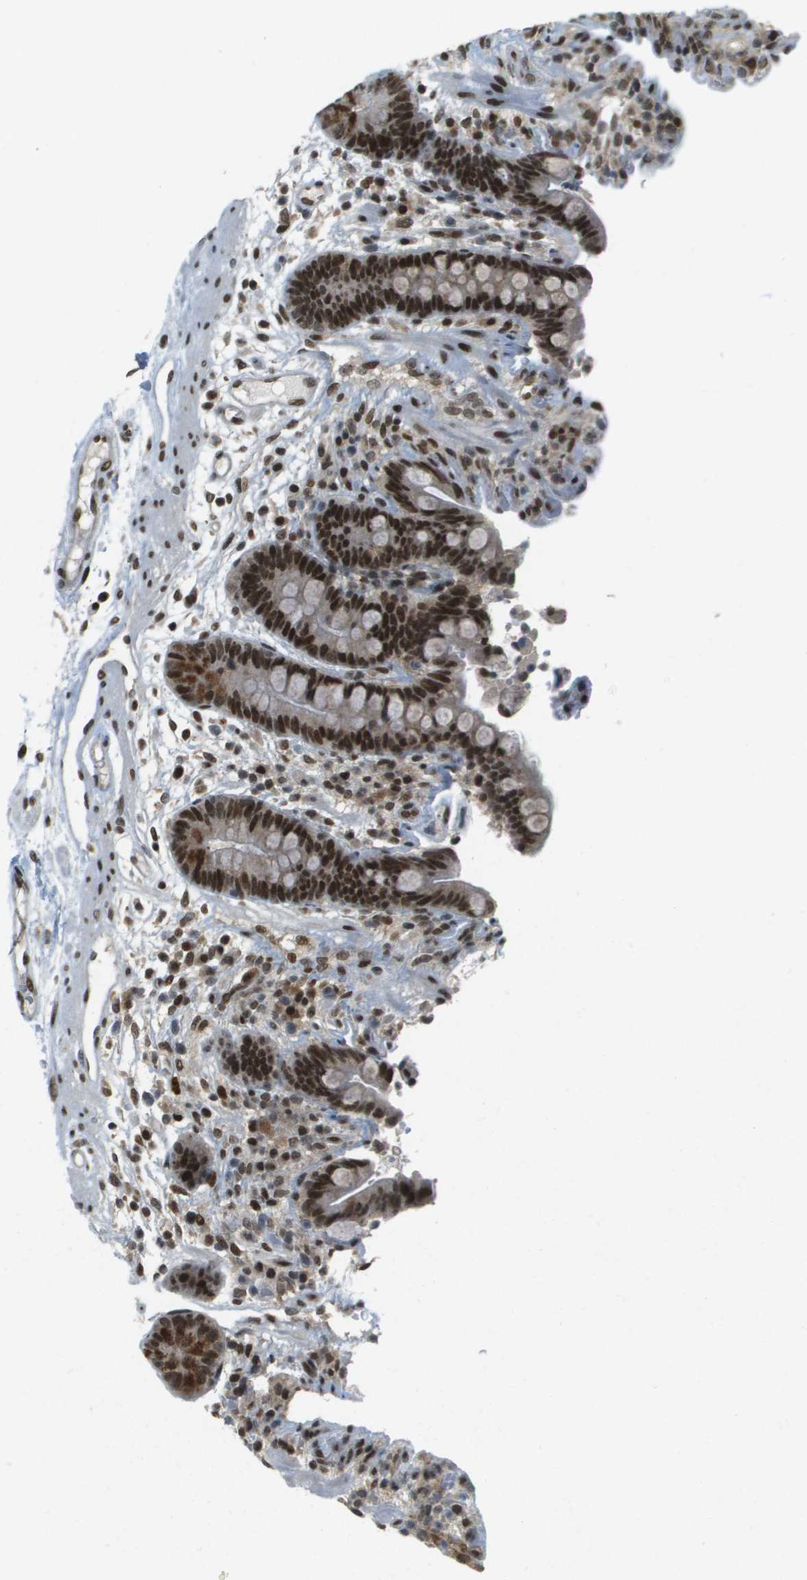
{"staining": {"intensity": "moderate", "quantity": ">75%", "location": "nuclear"}, "tissue": "colon", "cell_type": "Endothelial cells", "image_type": "normal", "snomed": [{"axis": "morphology", "description": "Normal tissue, NOS"}, {"axis": "topography", "description": "Colon"}], "caption": "Moderate nuclear expression is present in about >75% of endothelial cells in unremarkable colon. (brown staining indicates protein expression, while blue staining denotes nuclei).", "gene": "IRF7", "patient": {"sex": "male", "age": 73}}